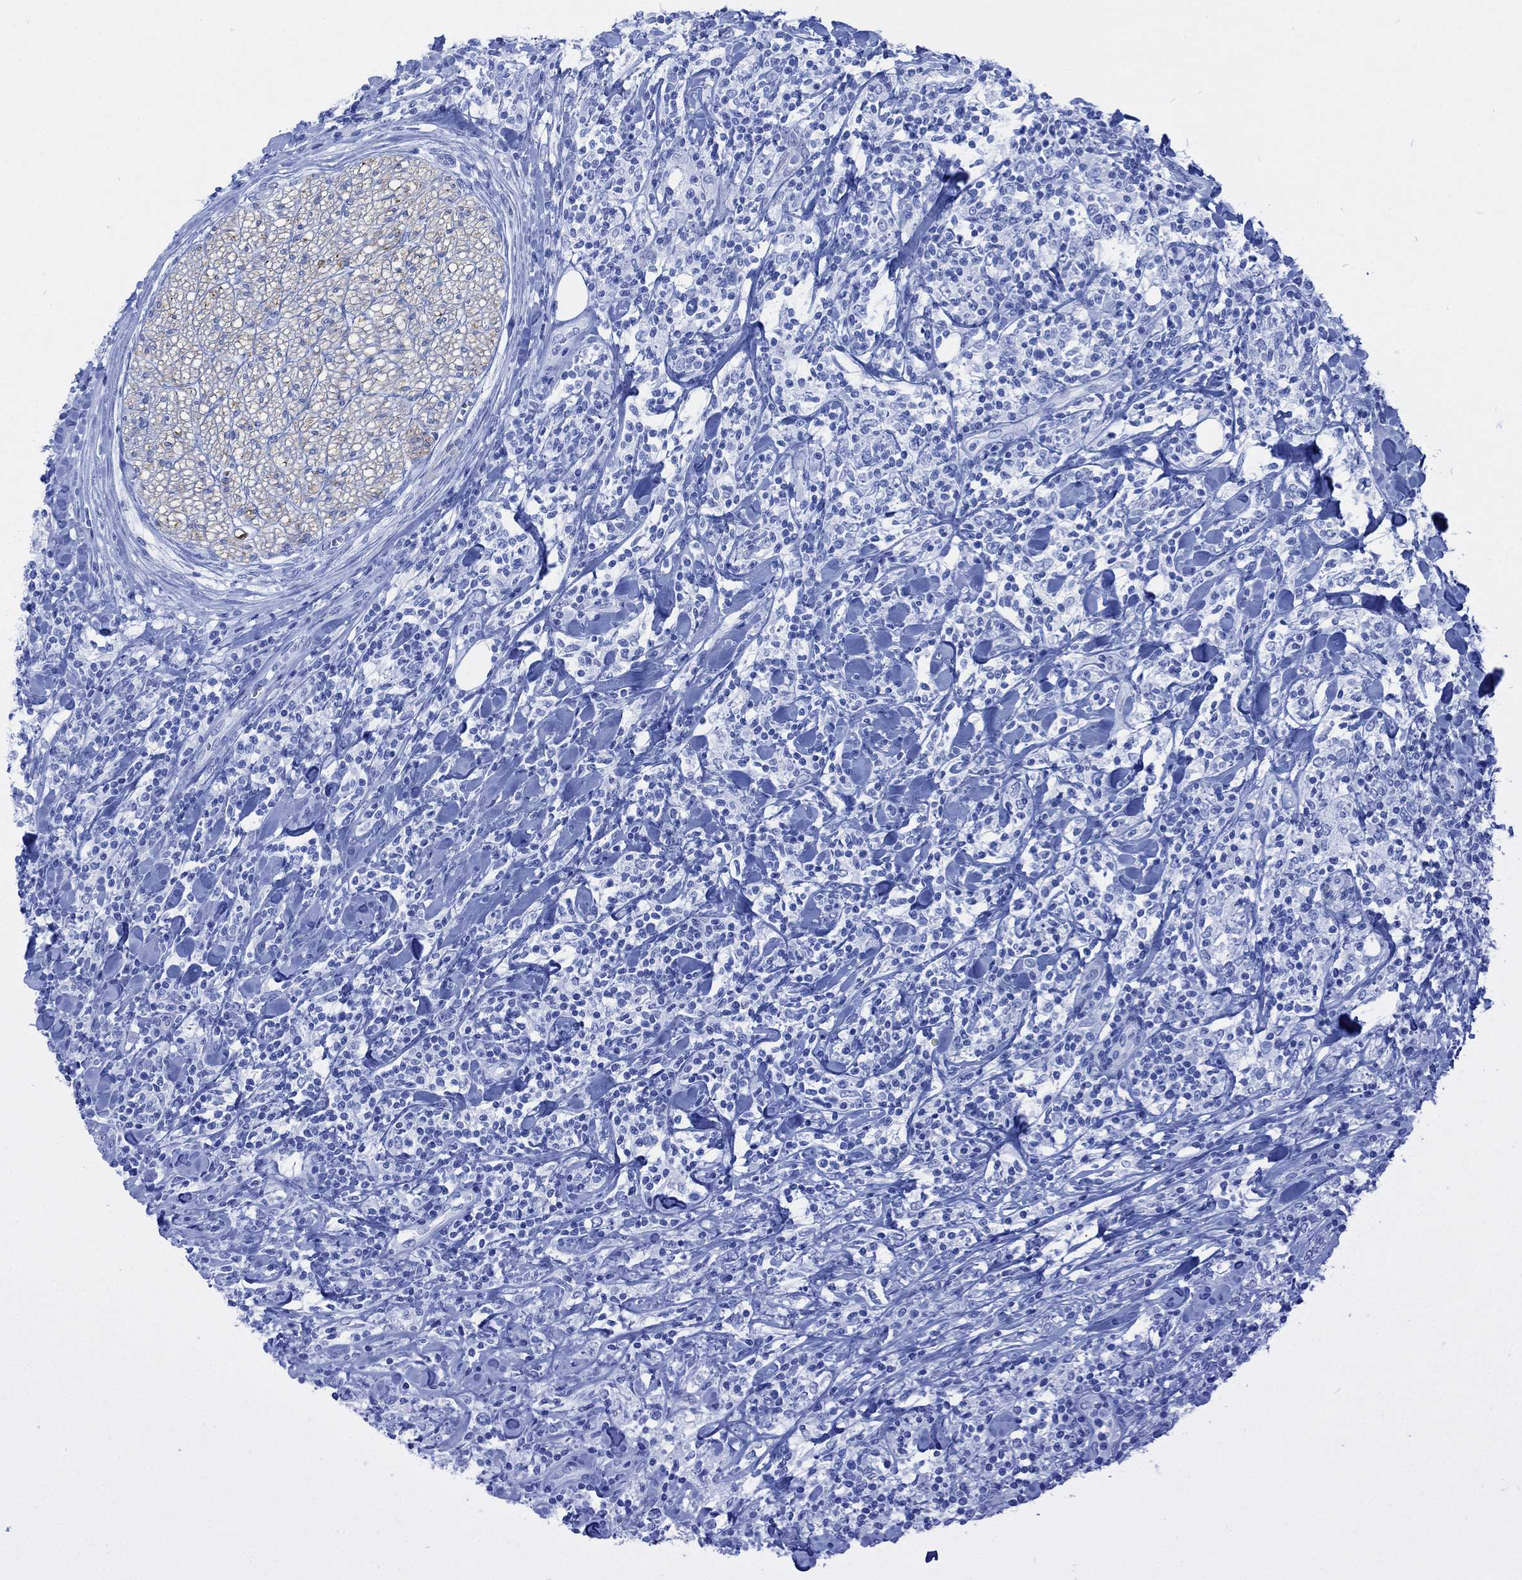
{"staining": {"intensity": "negative", "quantity": "none", "location": "none"}, "tissue": "lymphoma", "cell_type": "Tumor cells", "image_type": "cancer", "snomed": [{"axis": "morphology", "description": "Malignant lymphoma, non-Hodgkin's type, High grade"}, {"axis": "topography", "description": "Lymph node"}], "caption": "This is a histopathology image of immunohistochemistry (IHC) staining of lymphoma, which shows no positivity in tumor cells.", "gene": "TPPP3", "patient": {"sex": "female", "age": 84}}